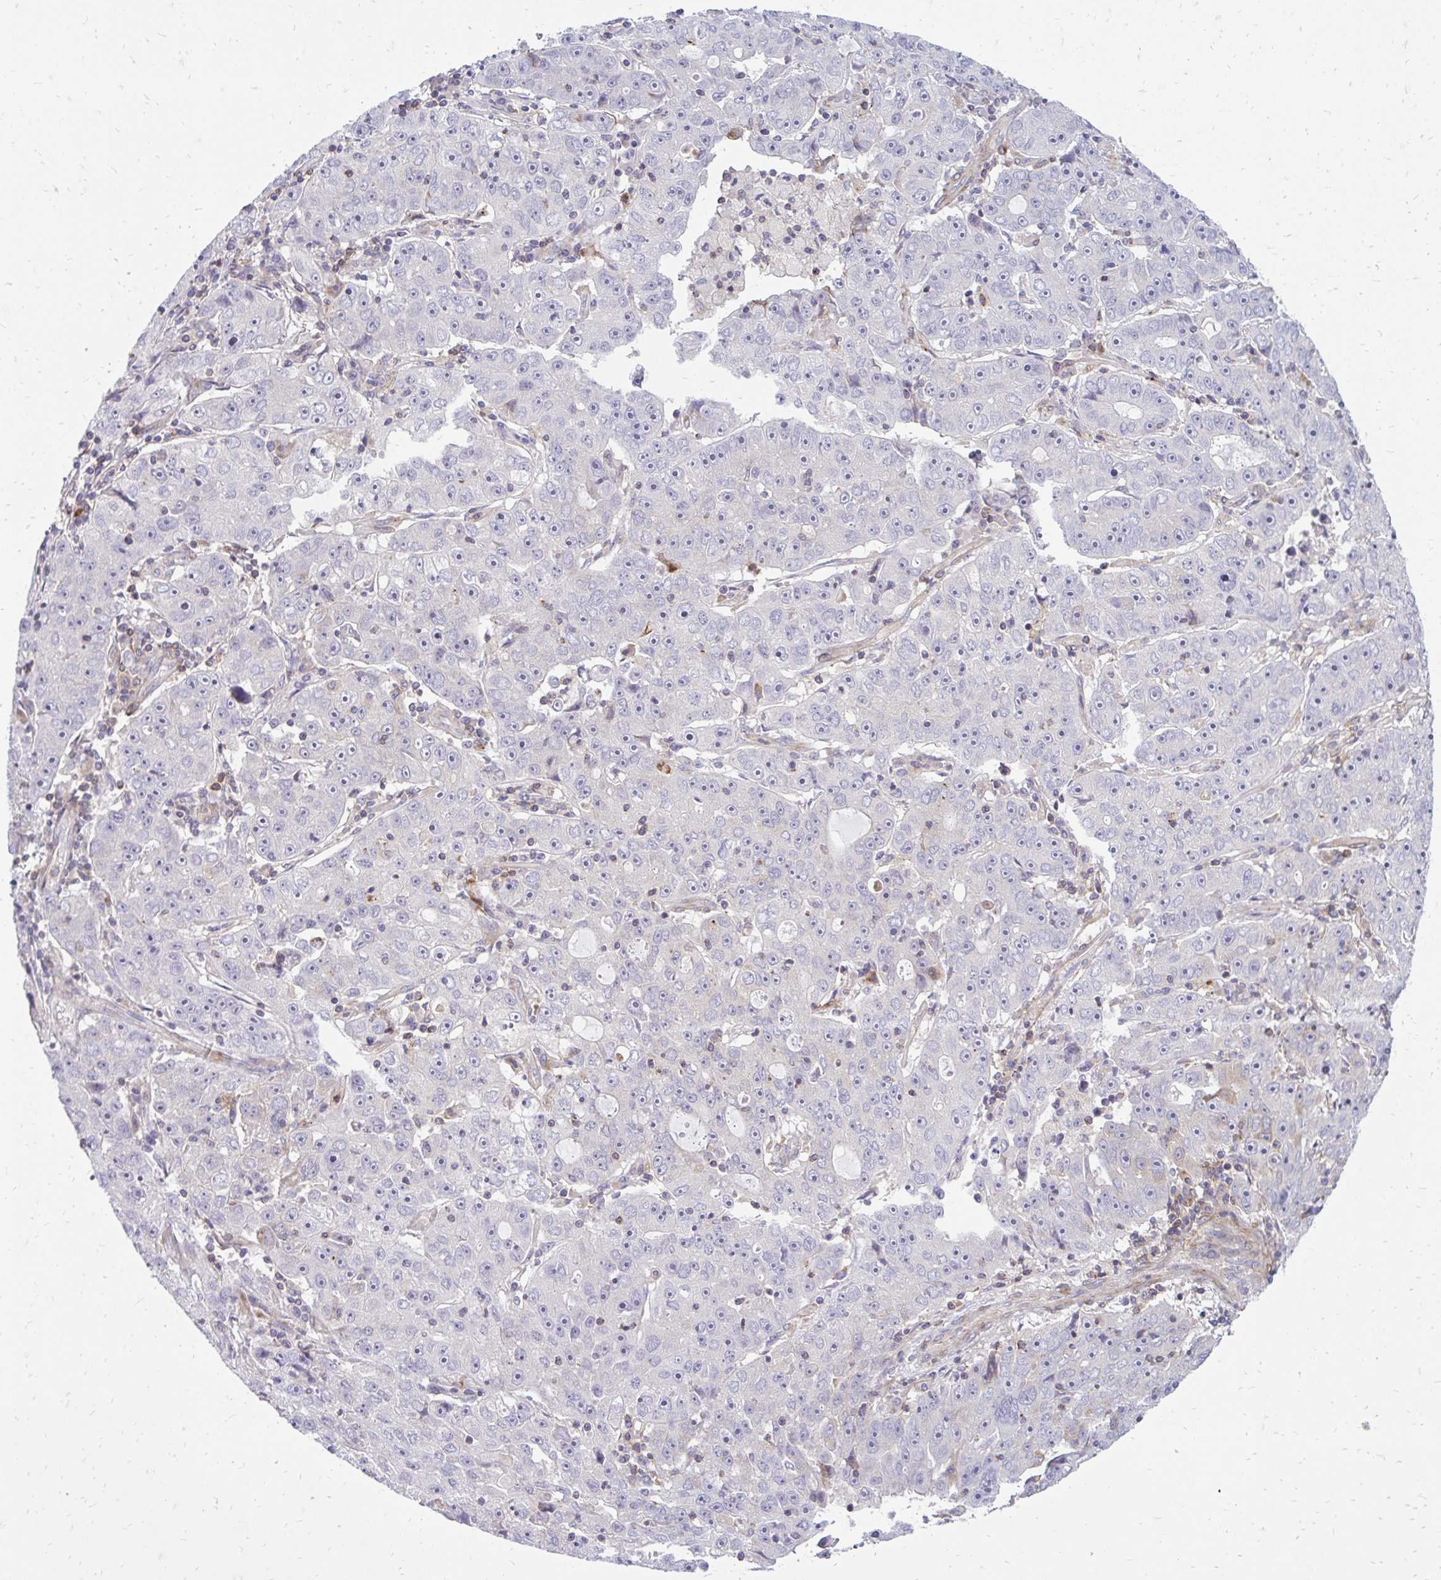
{"staining": {"intensity": "negative", "quantity": "none", "location": "none"}, "tissue": "lung cancer", "cell_type": "Tumor cells", "image_type": "cancer", "snomed": [{"axis": "morphology", "description": "Normal morphology"}, {"axis": "morphology", "description": "Adenocarcinoma, NOS"}, {"axis": "topography", "description": "Lymph node"}, {"axis": "topography", "description": "Lung"}], "caption": "Immunohistochemistry photomicrograph of neoplastic tissue: human lung cancer stained with DAB (3,3'-diaminobenzidine) shows no significant protein expression in tumor cells.", "gene": "ASAP1", "patient": {"sex": "female", "age": 57}}